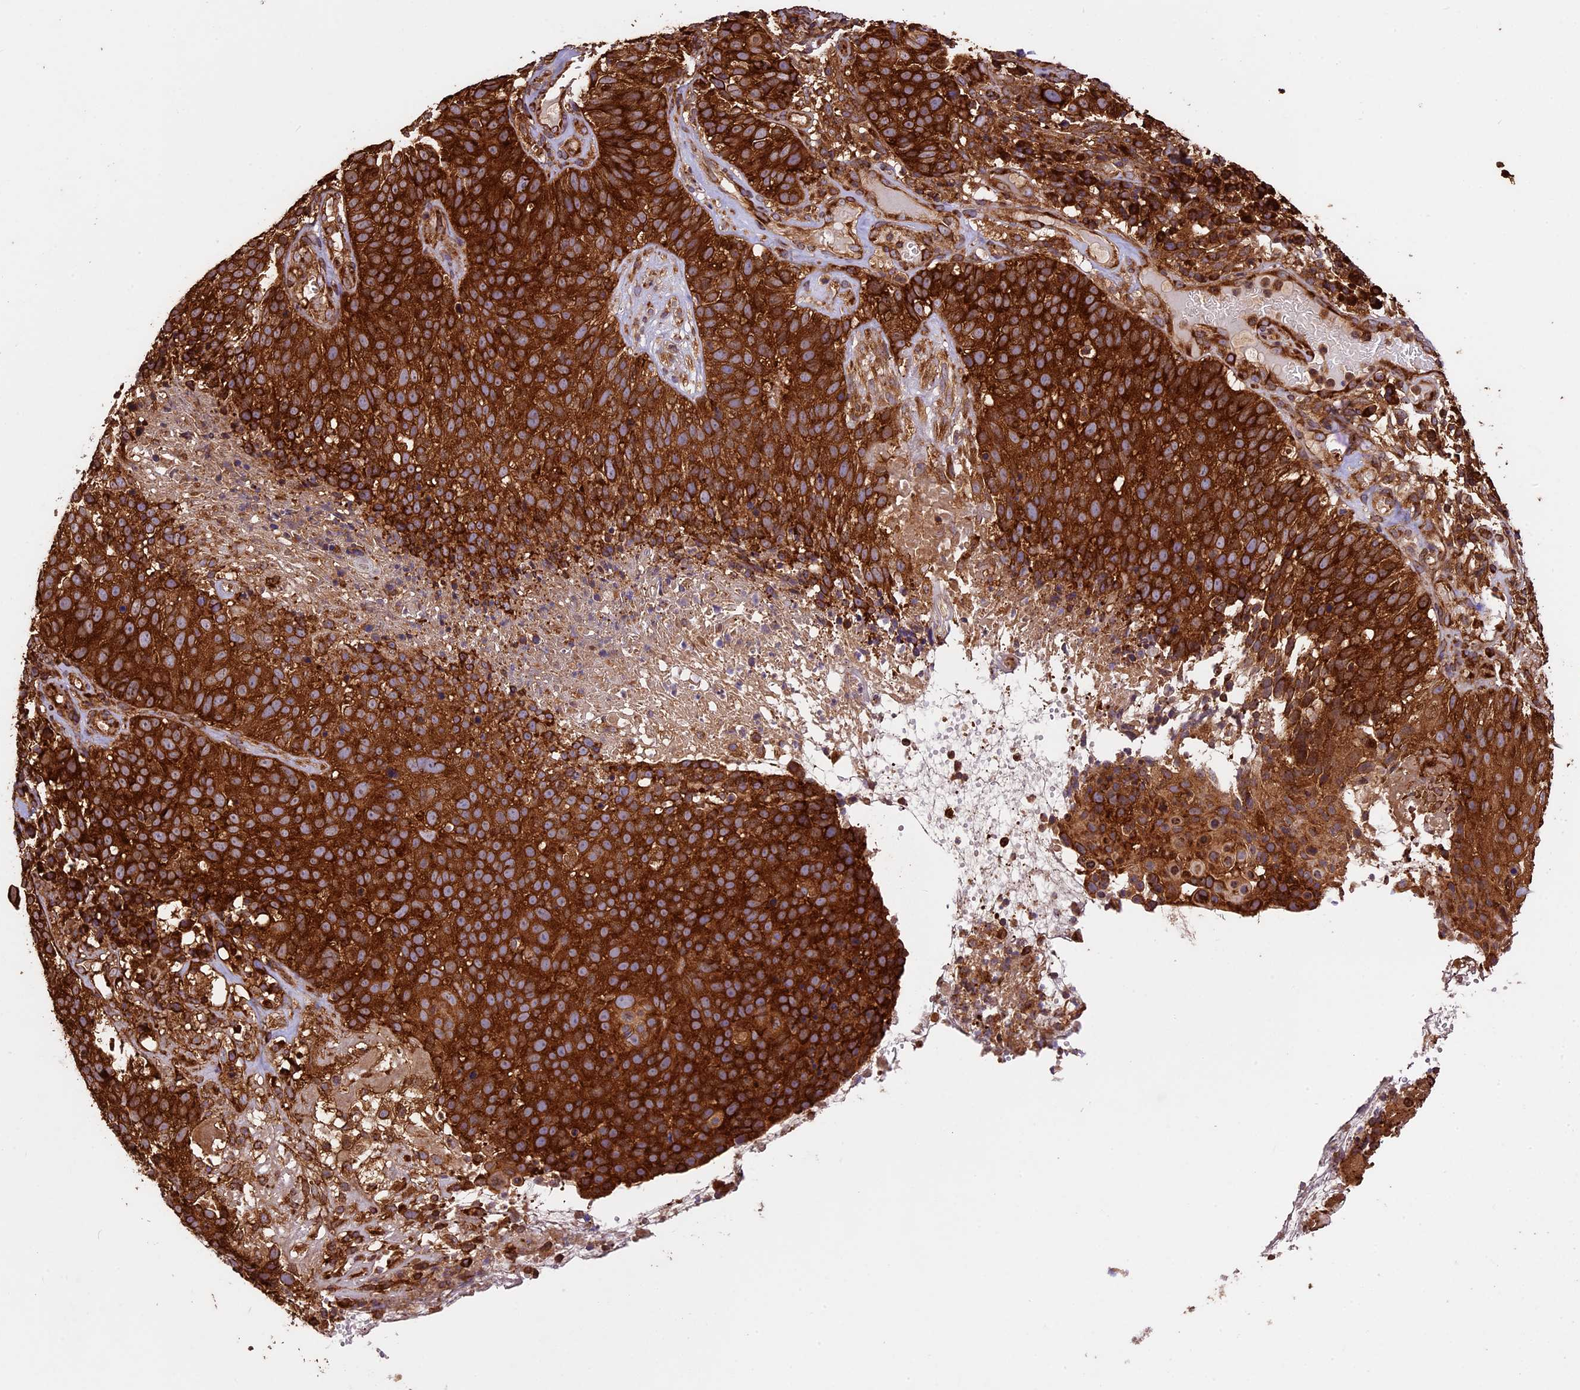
{"staining": {"intensity": "strong", "quantity": ">75%", "location": "cytoplasmic/membranous"}, "tissue": "cervical cancer", "cell_type": "Tumor cells", "image_type": "cancer", "snomed": [{"axis": "morphology", "description": "Squamous cell carcinoma, NOS"}, {"axis": "topography", "description": "Cervix"}], "caption": "Tumor cells demonstrate high levels of strong cytoplasmic/membranous positivity in about >75% of cells in squamous cell carcinoma (cervical).", "gene": "KARS1", "patient": {"sex": "female", "age": 74}}